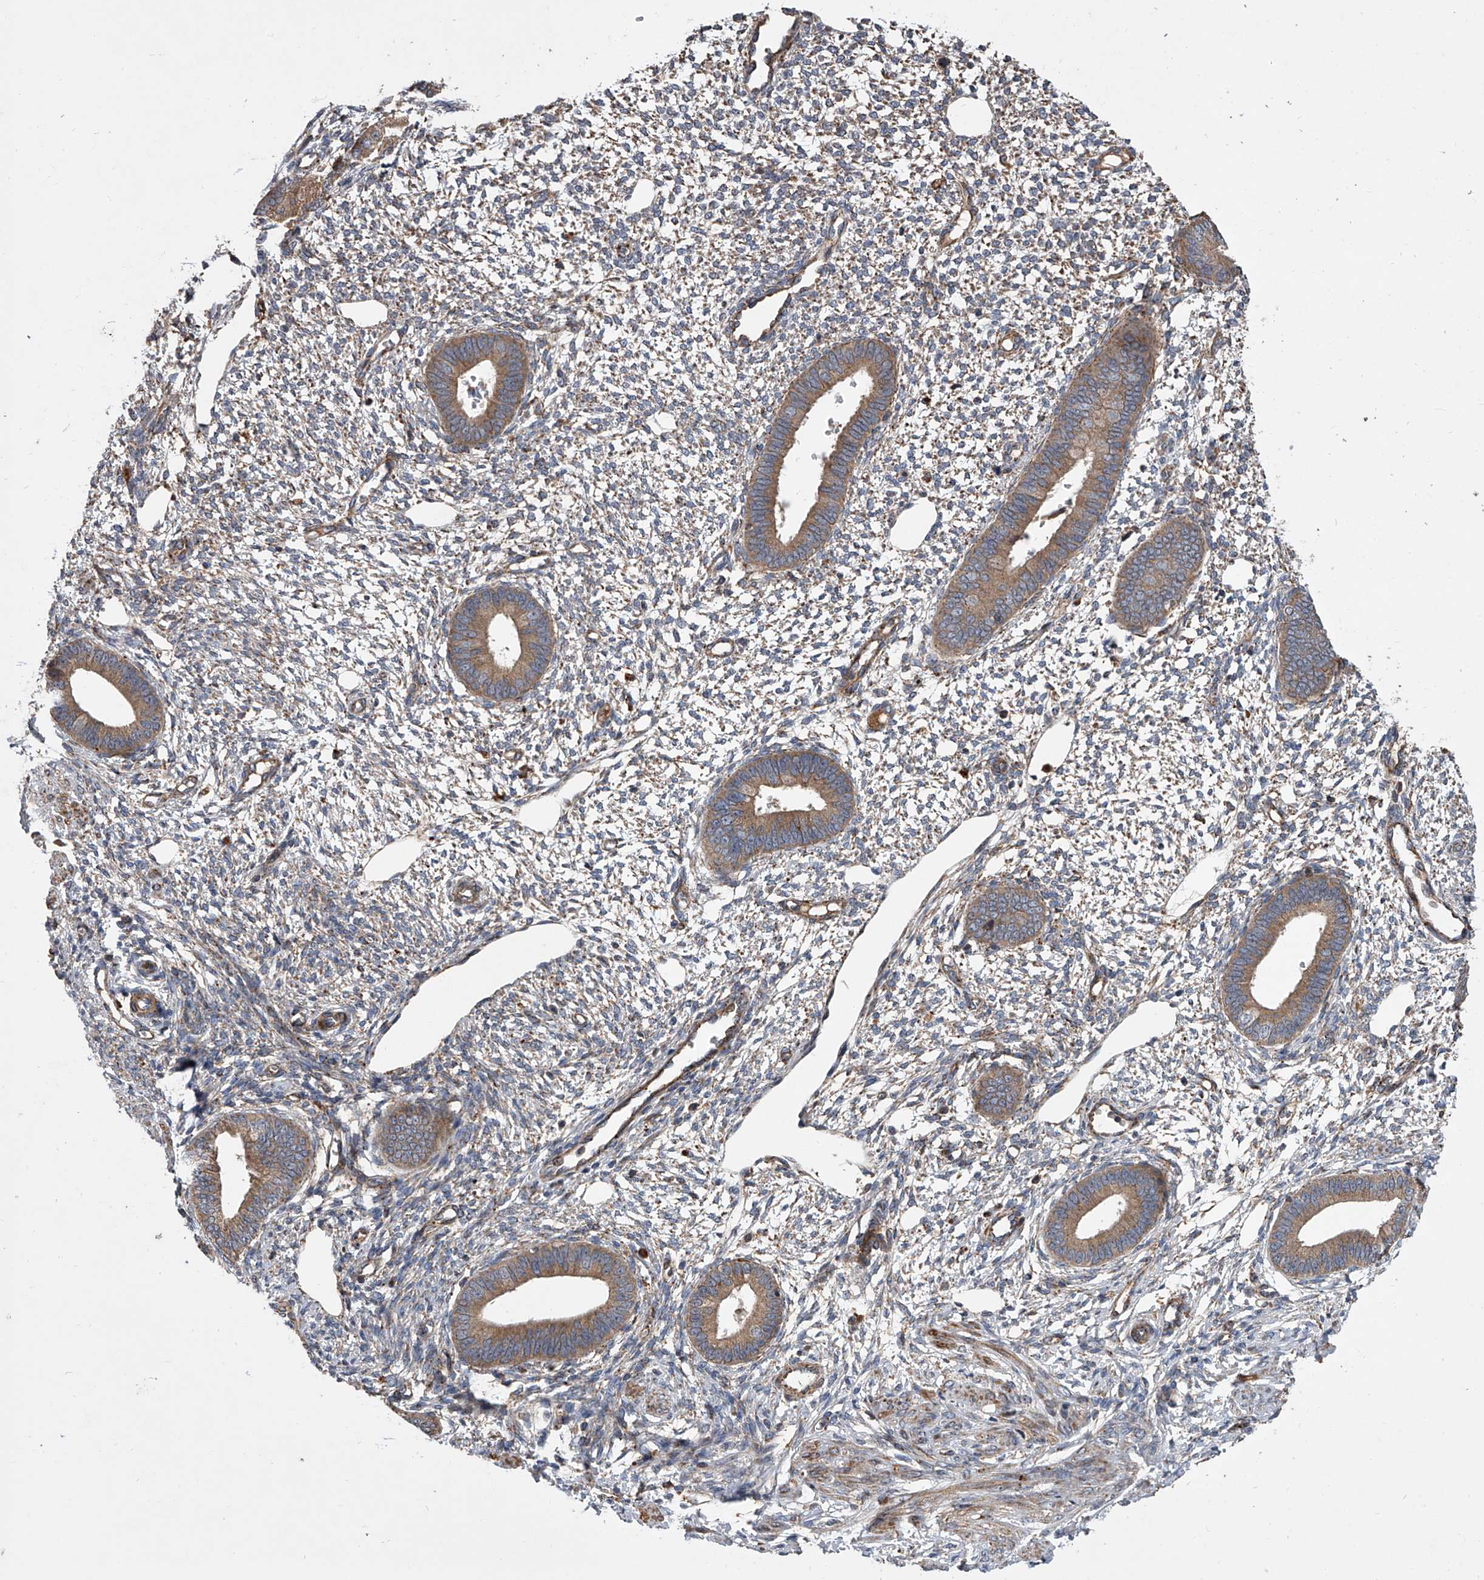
{"staining": {"intensity": "weak", "quantity": ">75%", "location": "cytoplasmic/membranous"}, "tissue": "endometrium", "cell_type": "Cells in endometrial stroma", "image_type": "normal", "snomed": [{"axis": "morphology", "description": "Normal tissue, NOS"}, {"axis": "topography", "description": "Endometrium"}], "caption": "Immunohistochemical staining of normal human endometrium demonstrates weak cytoplasmic/membranous protein positivity in about >75% of cells in endometrial stroma. The protein is stained brown, and the nuclei are stained in blue (DAB (3,3'-diaminobenzidine) IHC with brightfield microscopy, high magnification).", "gene": "USP47", "patient": {"sex": "female", "age": 46}}